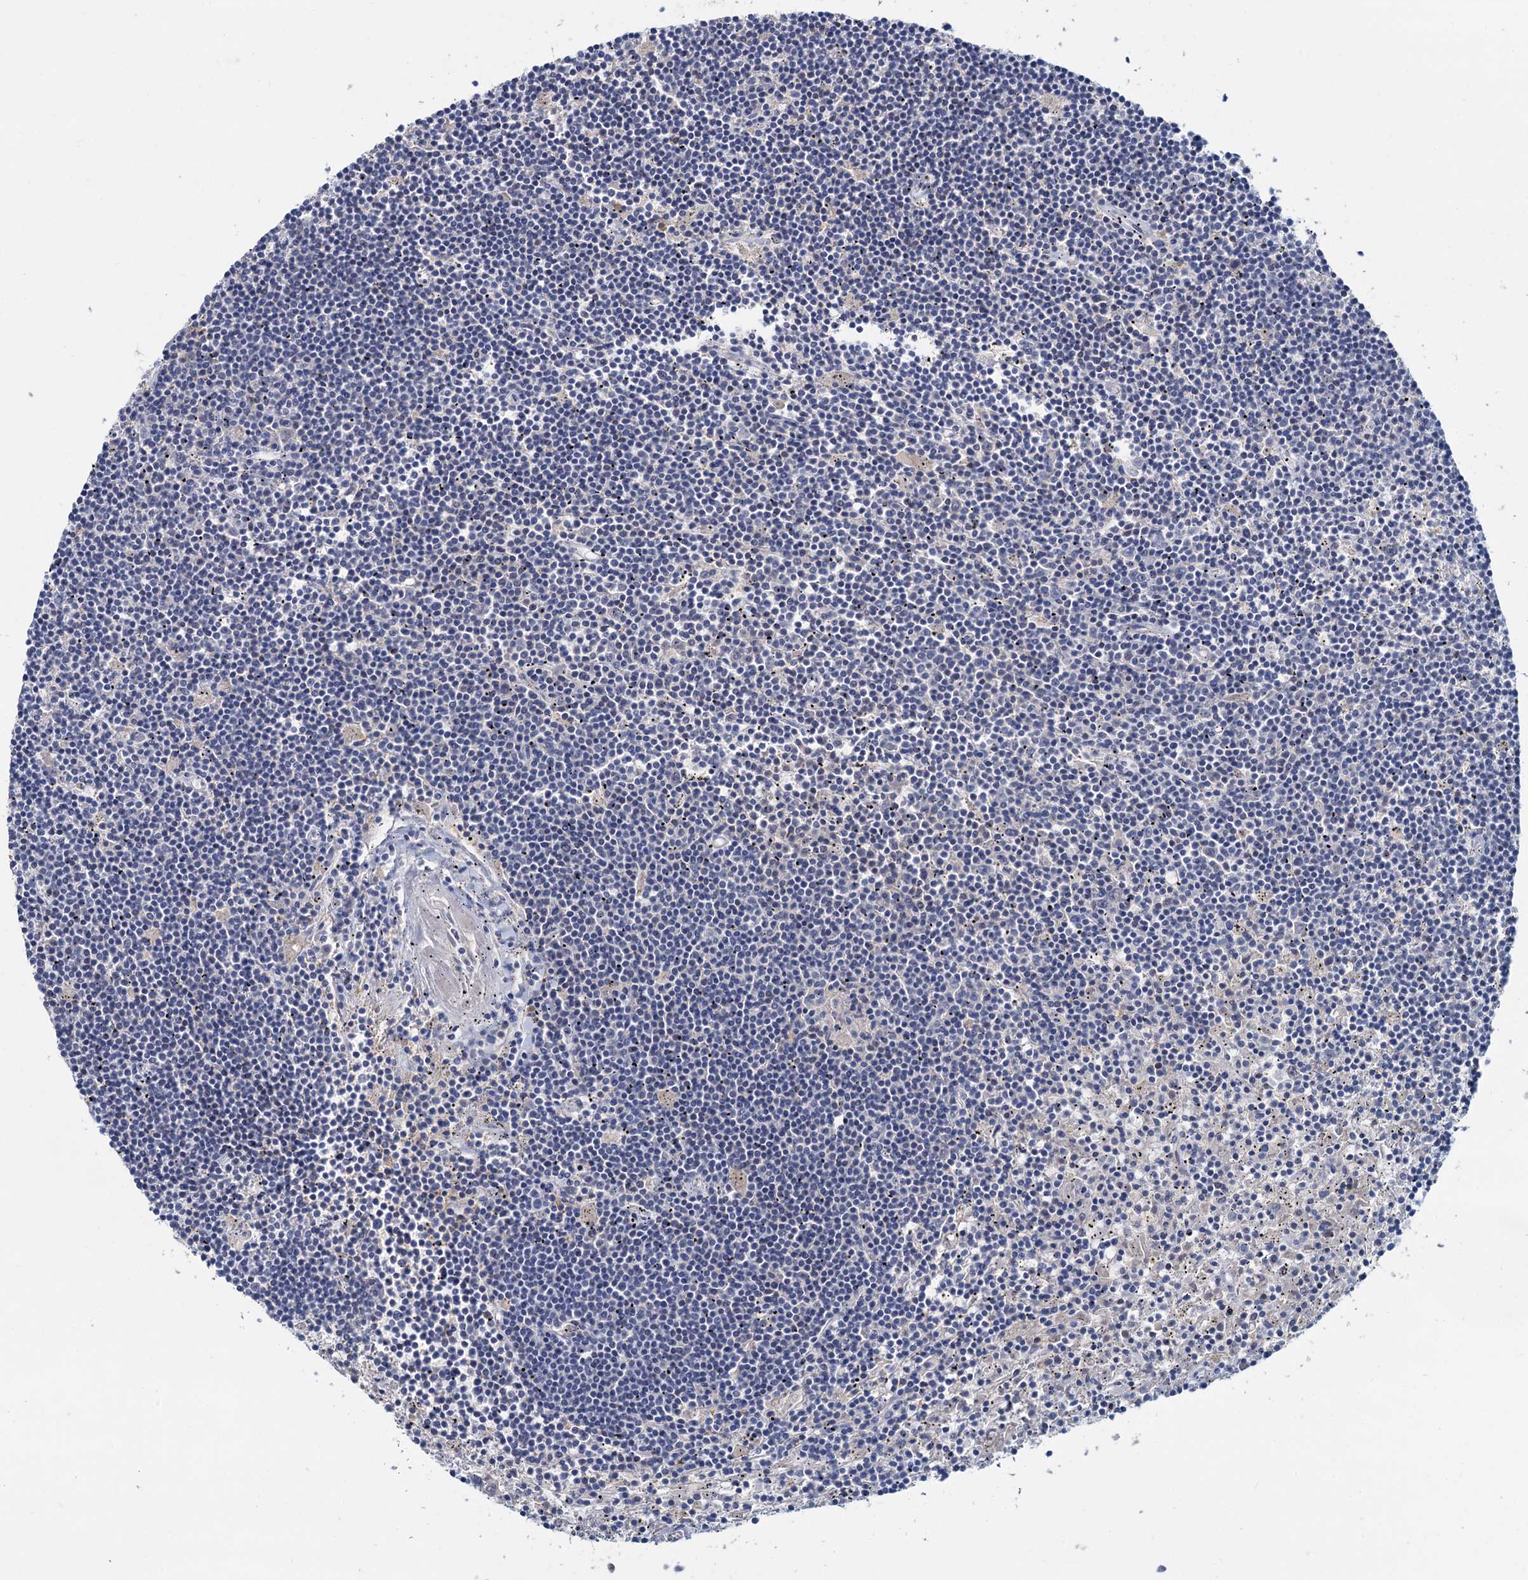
{"staining": {"intensity": "negative", "quantity": "none", "location": "none"}, "tissue": "lymphoma", "cell_type": "Tumor cells", "image_type": "cancer", "snomed": [{"axis": "morphology", "description": "Malignant lymphoma, non-Hodgkin's type, Low grade"}, {"axis": "topography", "description": "Spleen"}], "caption": "Immunohistochemistry (IHC) histopathology image of low-grade malignant lymphoma, non-Hodgkin's type stained for a protein (brown), which demonstrates no staining in tumor cells.", "gene": "ACSM3", "patient": {"sex": "male", "age": 76}}